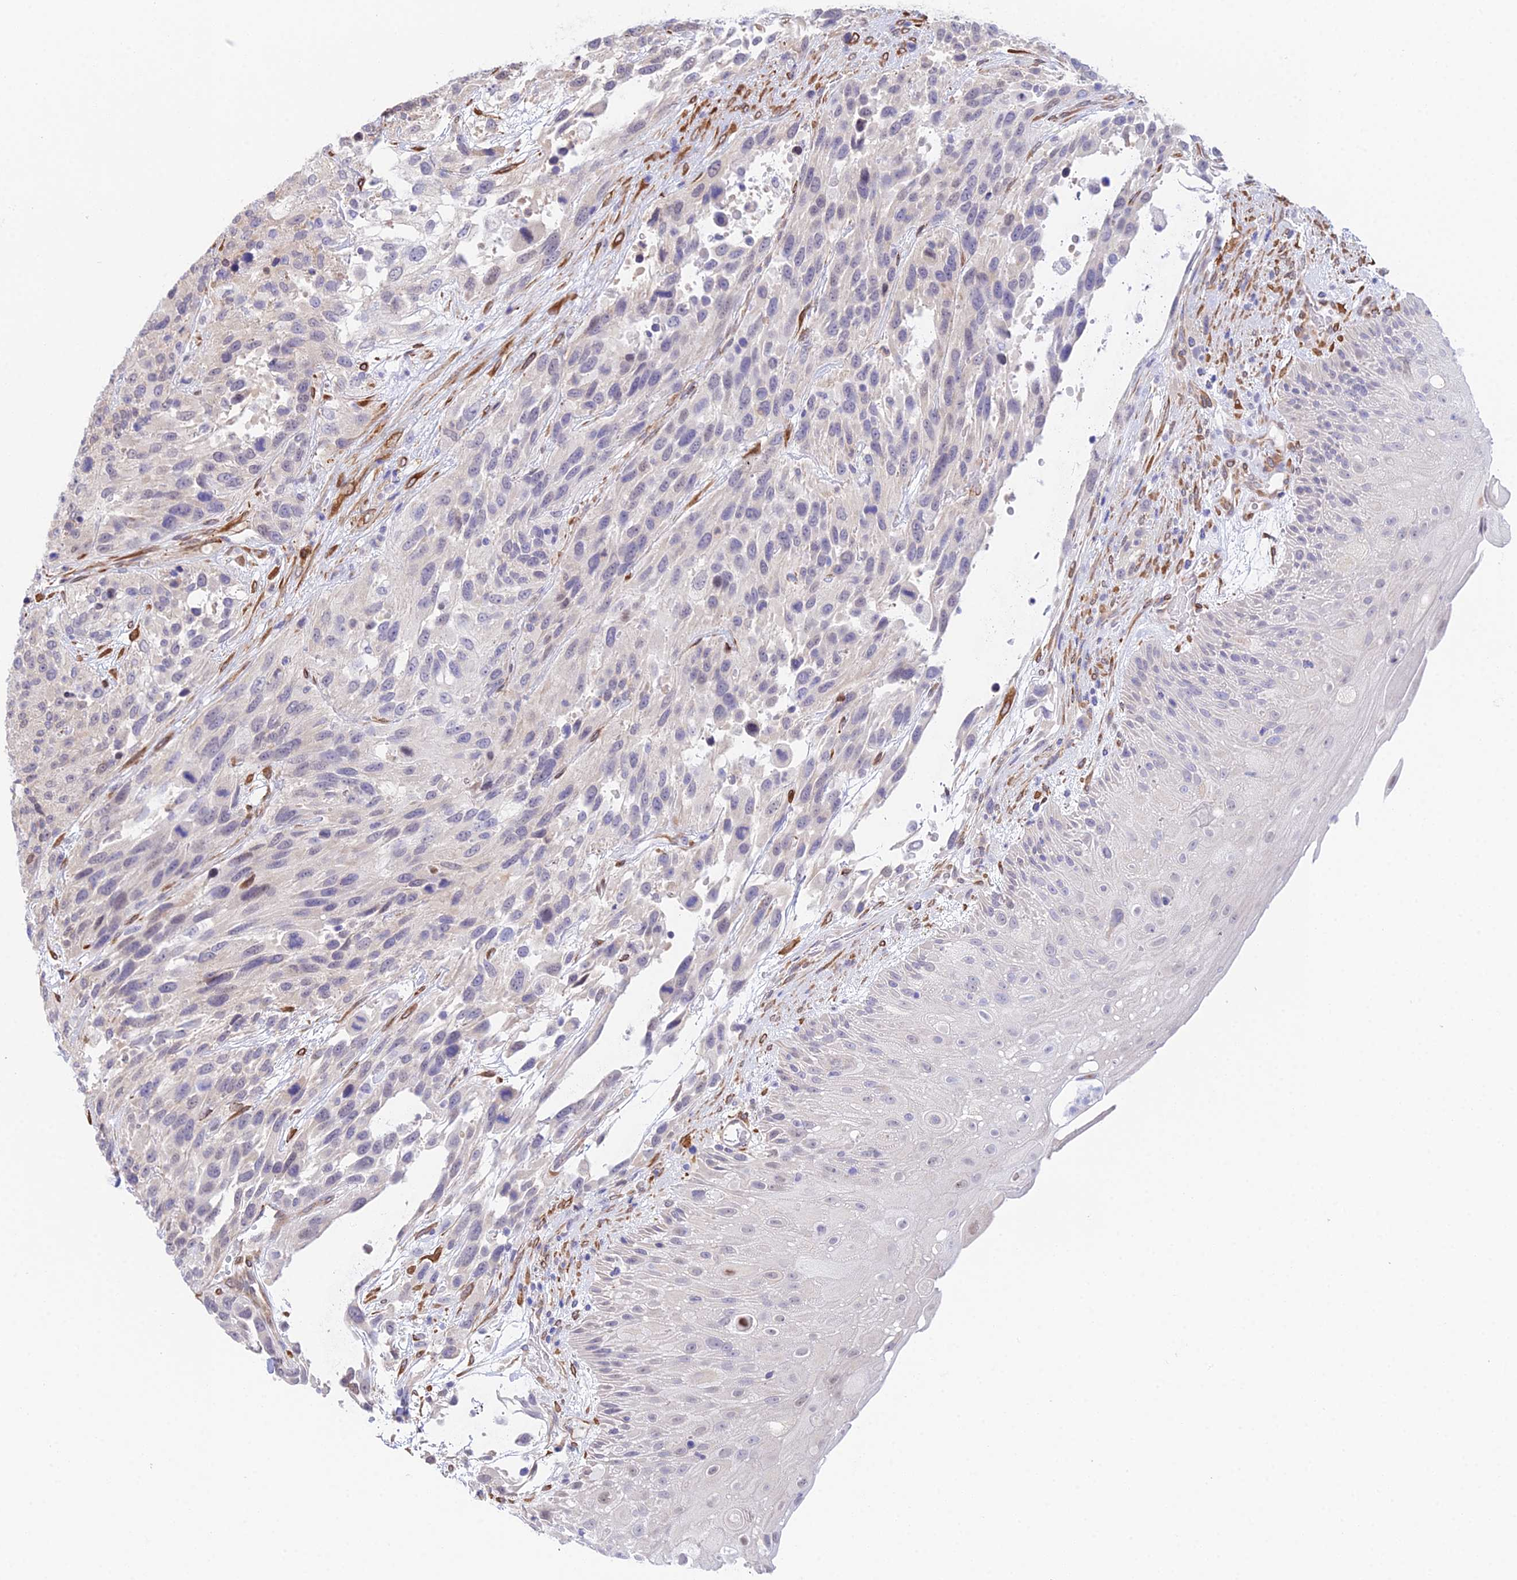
{"staining": {"intensity": "negative", "quantity": "none", "location": "none"}, "tissue": "urothelial cancer", "cell_type": "Tumor cells", "image_type": "cancer", "snomed": [{"axis": "morphology", "description": "Urothelial carcinoma, High grade"}, {"axis": "topography", "description": "Urinary bladder"}], "caption": "IHC of high-grade urothelial carcinoma displays no staining in tumor cells.", "gene": "MXRA7", "patient": {"sex": "female", "age": 70}}